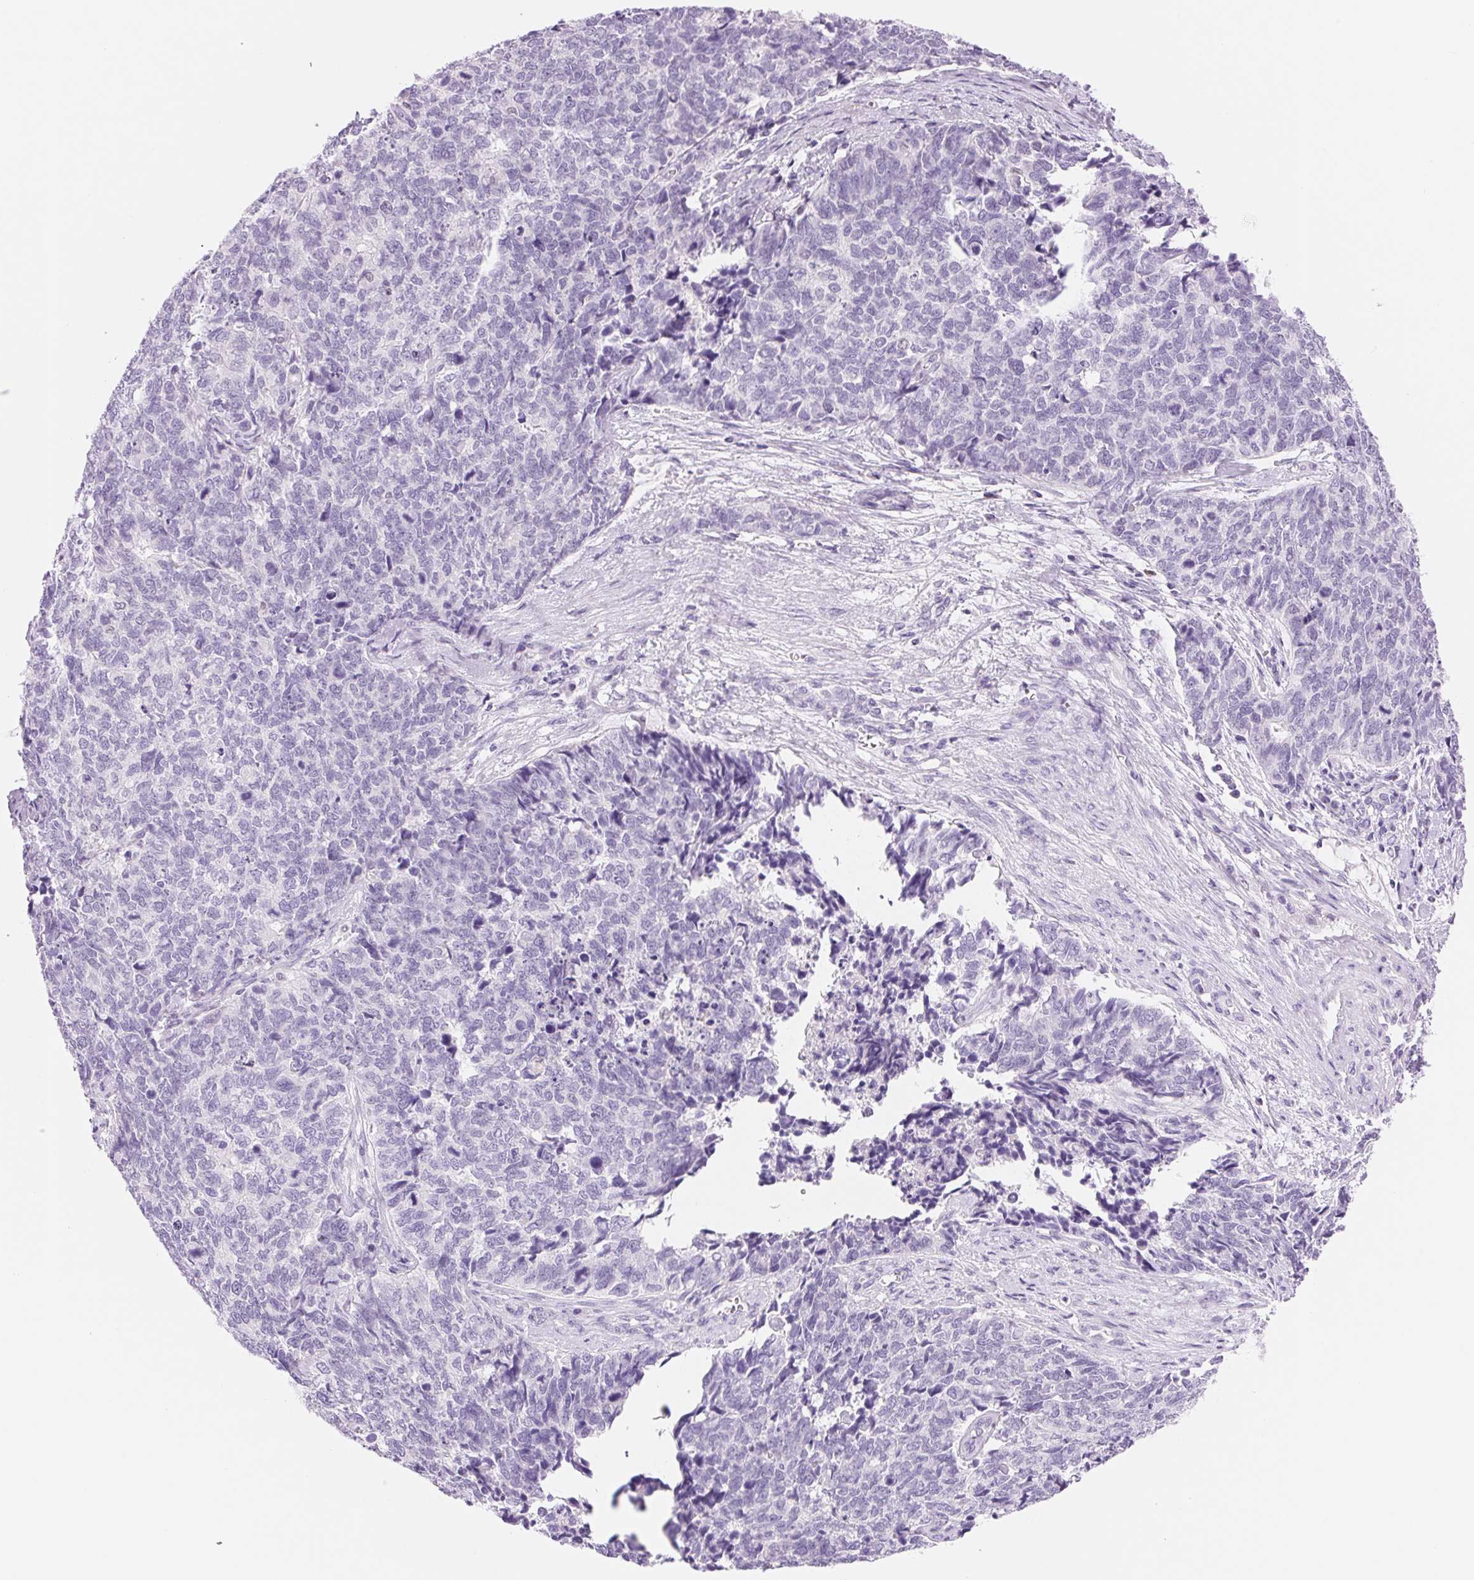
{"staining": {"intensity": "negative", "quantity": "none", "location": "none"}, "tissue": "cervical cancer", "cell_type": "Tumor cells", "image_type": "cancer", "snomed": [{"axis": "morphology", "description": "Adenocarcinoma, NOS"}, {"axis": "topography", "description": "Cervix"}], "caption": "Immunohistochemistry (IHC) image of neoplastic tissue: cervical cancer (adenocarcinoma) stained with DAB (3,3'-diaminobenzidine) displays no significant protein positivity in tumor cells.", "gene": "ASGR2", "patient": {"sex": "female", "age": 63}}